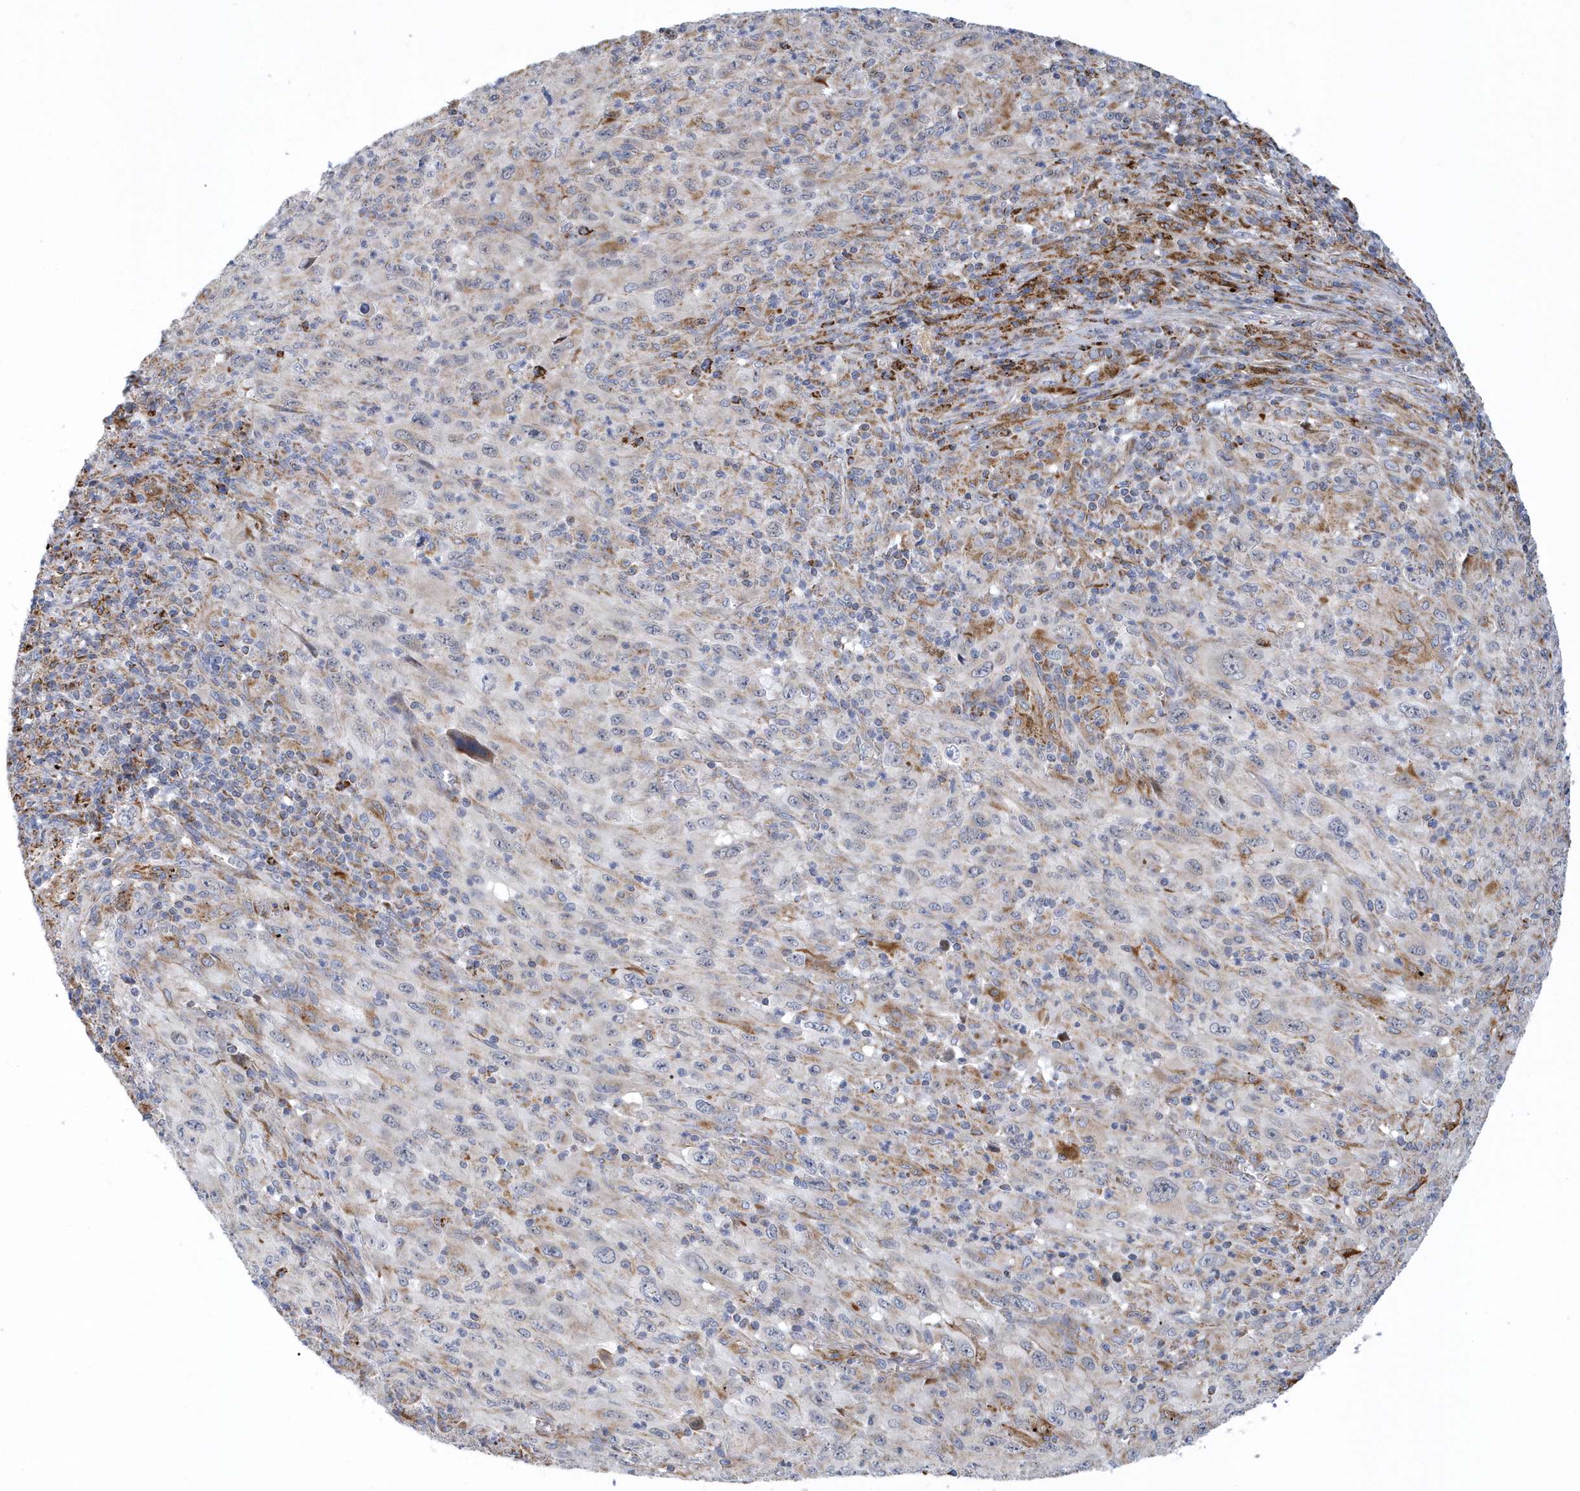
{"staining": {"intensity": "moderate", "quantity": "<25%", "location": "cytoplasmic/membranous"}, "tissue": "melanoma", "cell_type": "Tumor cells", "image_type": "cancer", "snomed": [{"axis": "morphology", "description": "Malignant melanoma, Metastatic site"}, {"axis": "topography", "description": "Skin"}], "caption": "The immunohistochemical stain shows moderate cytoplasmic/membranous staining in tumor cells of melanoma tissue.", "gene": "VWA5B2", "patient": {"sex": "female", "age": 56}}